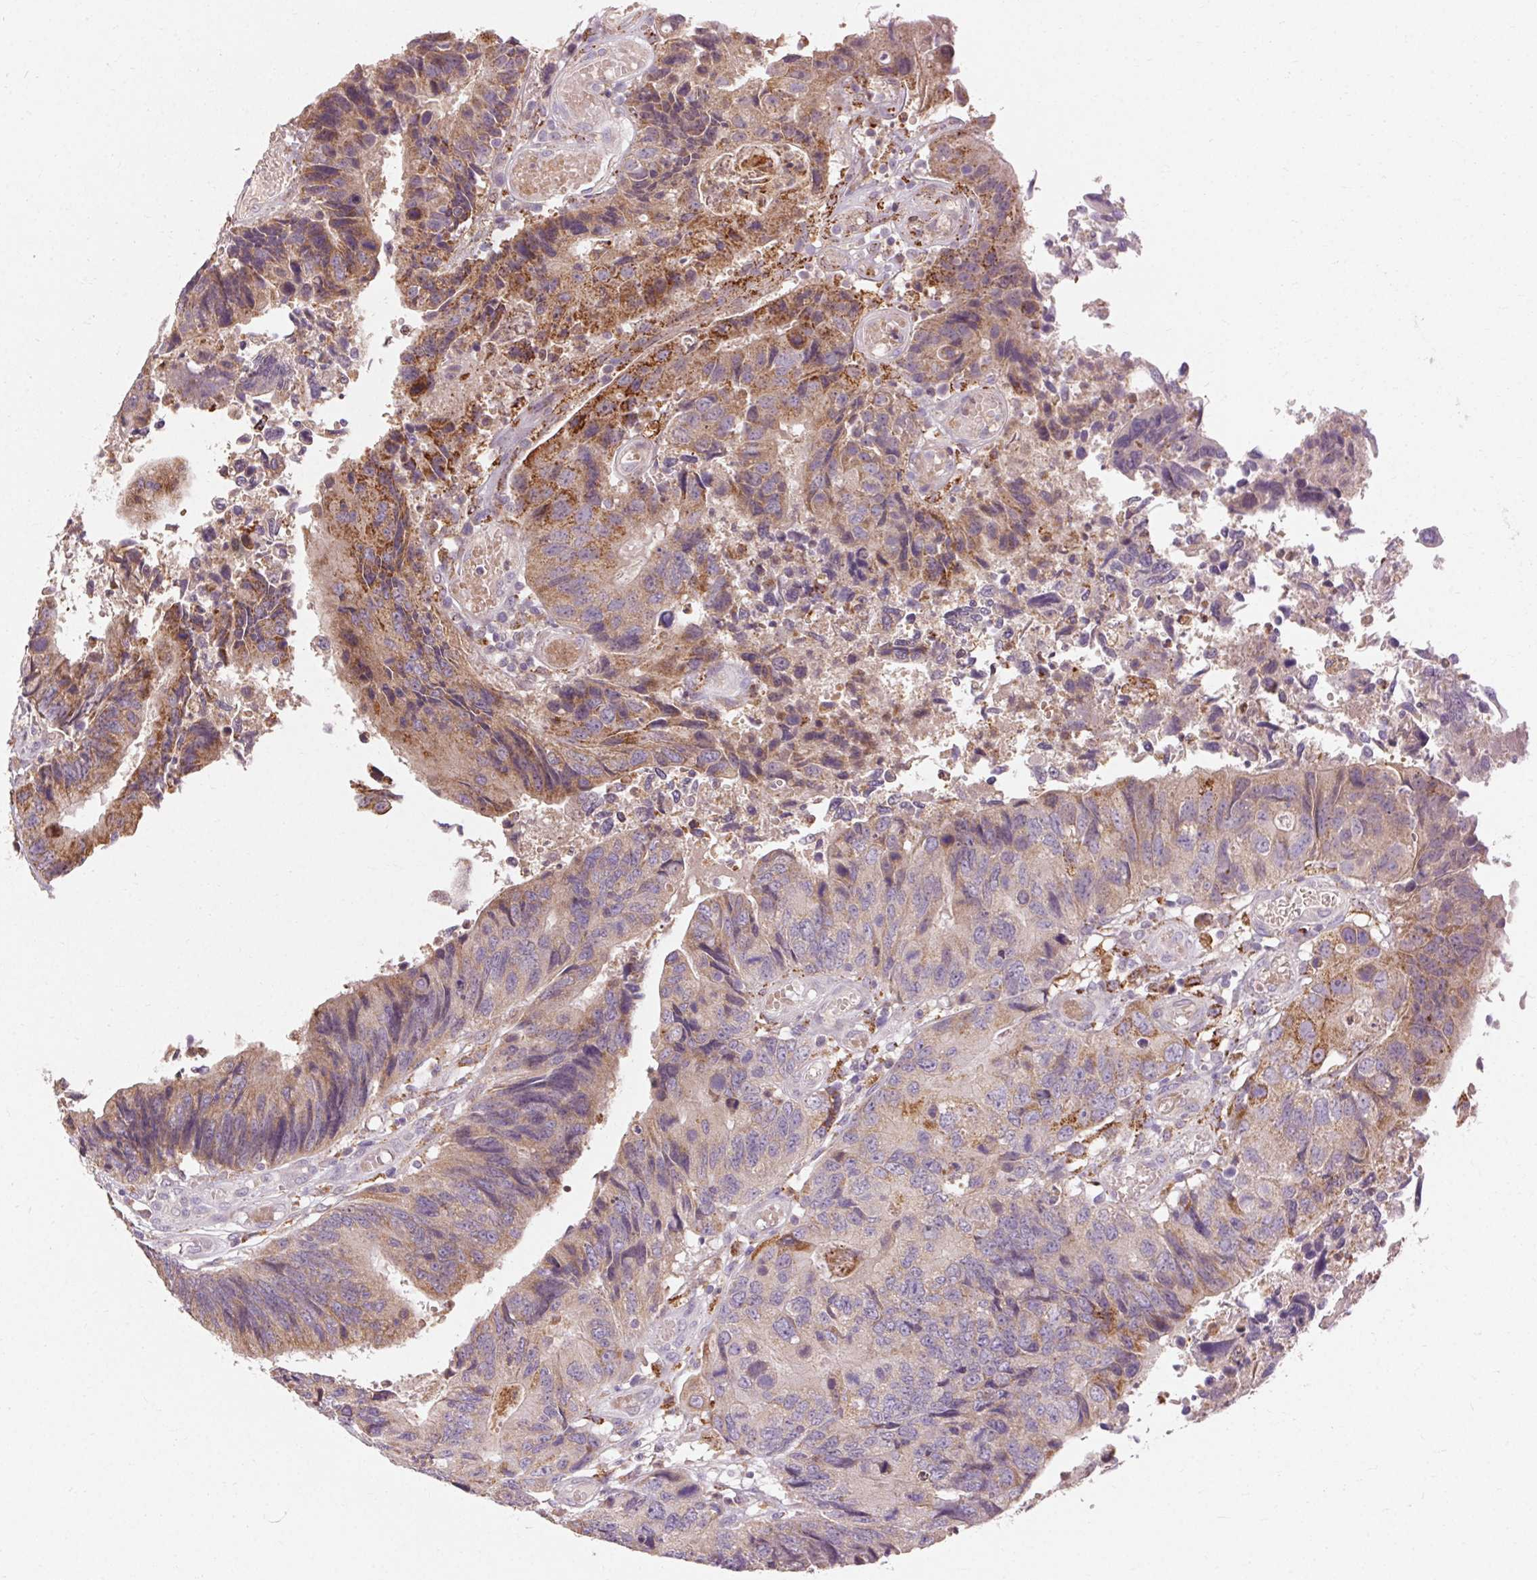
{"staining": {"intensity": "moderate", "quantity": ">75%", "location": "cytoplasmic/membranous"}, "tissue": "colorectal cancer", "cell_type": "Tumor cells", "image_type": "cancer", "snomed": [{"axis": "morphology", "description": "Adenocarcinoma, NOS"}, {"axis": "topography", "description": "Colon"}], "caption": "Protein expression analysis of human colorectal adenocarcinoma reveals moderate cytoplasmic/membranous staining in about >75% of tumor cells.", "gene": "REP15", "patient": {"sex": "female", "age": 67}}